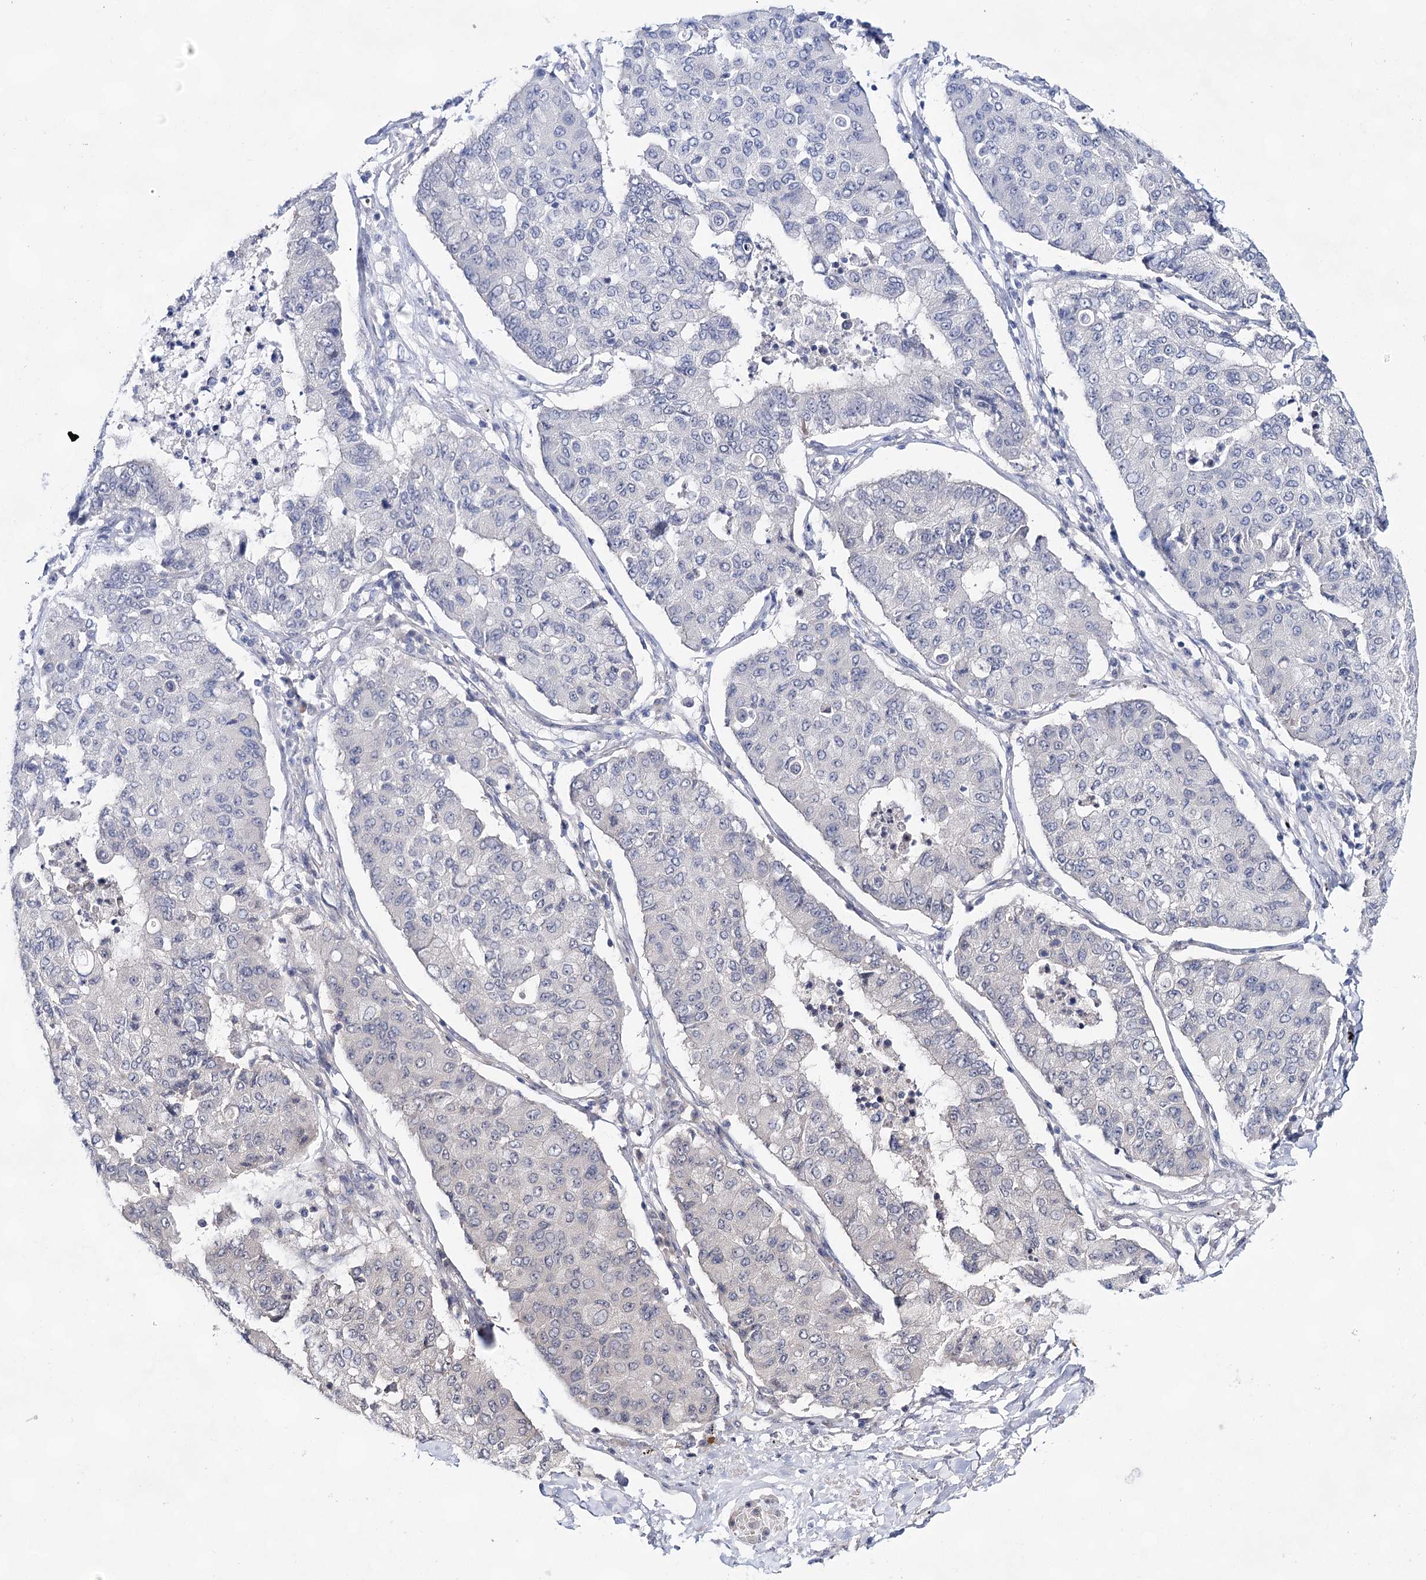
{"staining": {"intensity": "negative", "quantity": "none", "location": "none"}, "tissue": "lung cancer", "cell_type": "Tumor cells", "image_type": "cancer", "snomed": [{"axis": "morphology", "description": "Squamous cell carcinoma, NOS"}, {"axis": "topography", "description": "Lung"}], "caption": "High magnification brightfield microscopy of squamous cell carcinoma (lung) stained with DAB (3,3'-diaminobenzidine) (brown) and counterstained with hematoxylin (blue): tumor cells show no significant expression. Nuclei are stained in blue.", "gene": "LALBA", "patient": {"sex": "male", "age": 74}}